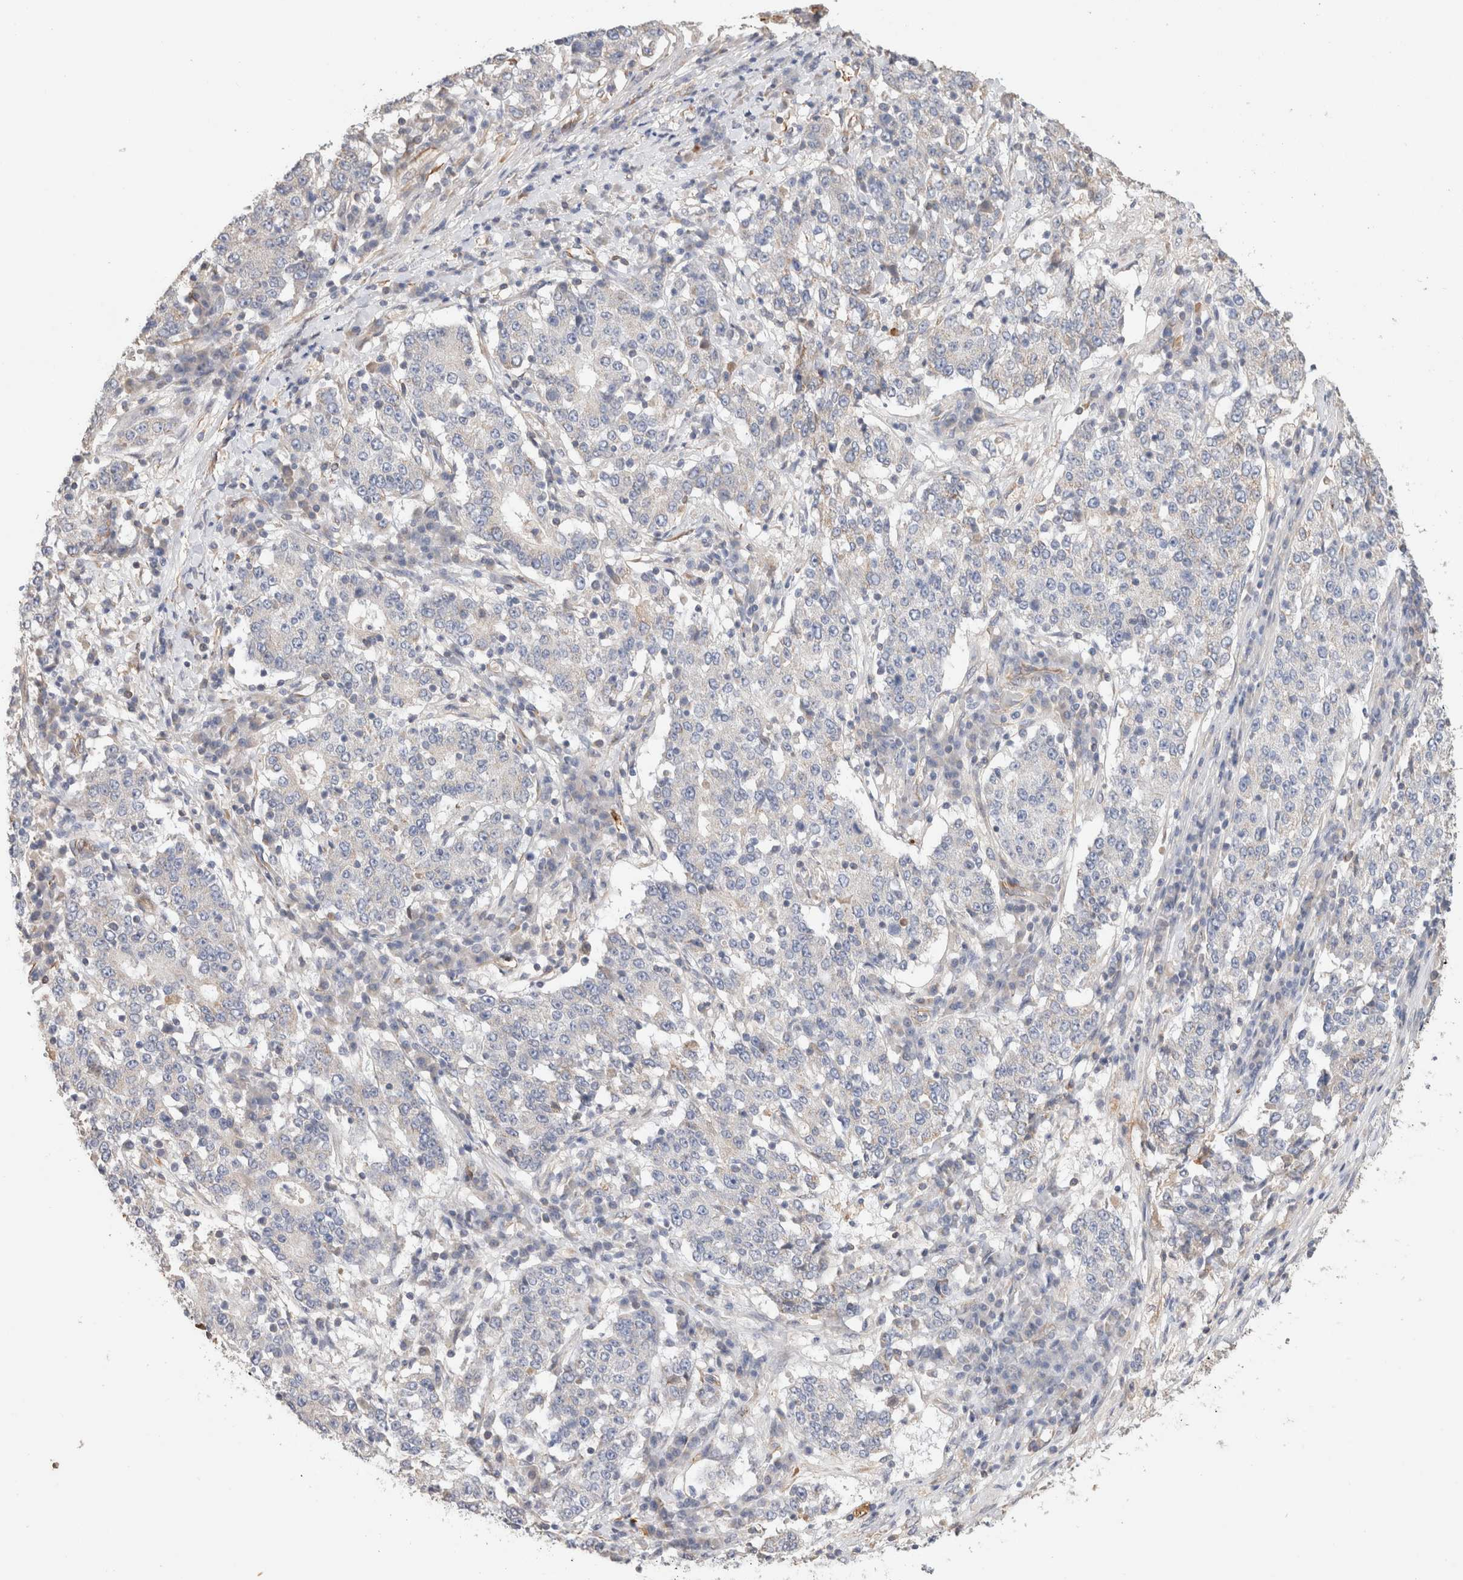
{"staining": {"intensity": "negative", "quantity": "none", "location": "none"}, "tissue": "stomach cancer", "cell_type": "Tumor cells", "image_type": "cancer", "snomed": [{"axis": "morphology", "description": "Adenocarcinoma, NOS"}, {"axis": "topography", "description": "Stomach"}], "caption": "Protein analysis of stomach adenocarcinoma displays no significant staining in tumor cells. (Brightfield microscopy of DAB immunohistochemistry (IHC) at high magnification).", "gene": "PROS1", "patient": {"sex": "male", "age": 59}}